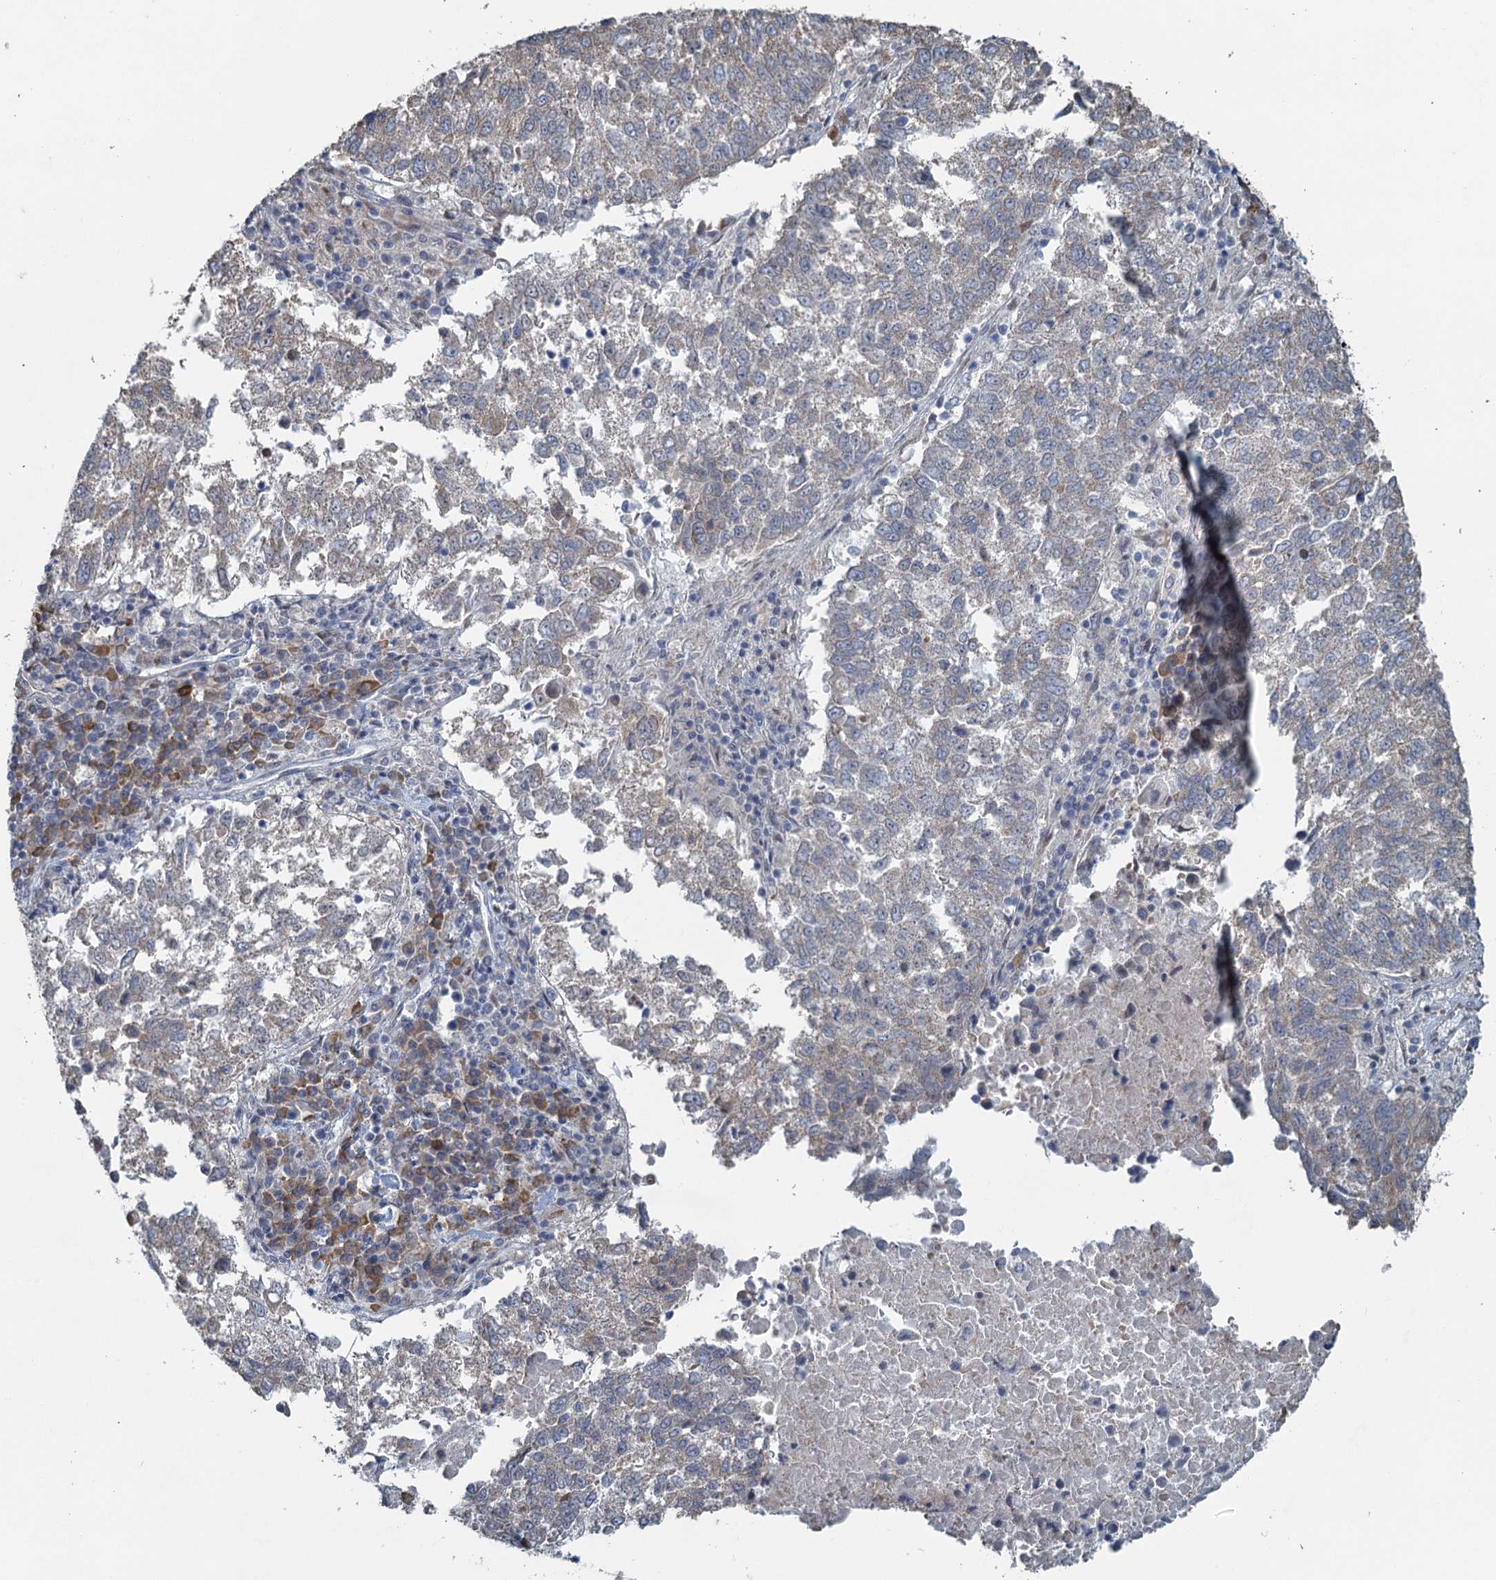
{"staining": {"intensity": "negative", "quantity": "none", "location": "none"}, "tissue": "lung cancer", "cell_type": "Tumor cells", "image_type": "cancer", "snomed": [{"axis": "morphology", "description": "Squamous cell carcinoma, NOS"}, {"axis": "topography", "description": "Lung"}], "caption": "Immunohistochemistry (IHC) of lung cancer (squamous cell carcinoma) exhibits no positivity in tumor cells. (DAB immunohistochemistry, high magnification).", "gene": "TEX35", "patient": {"sex": "male", "age": 73}}